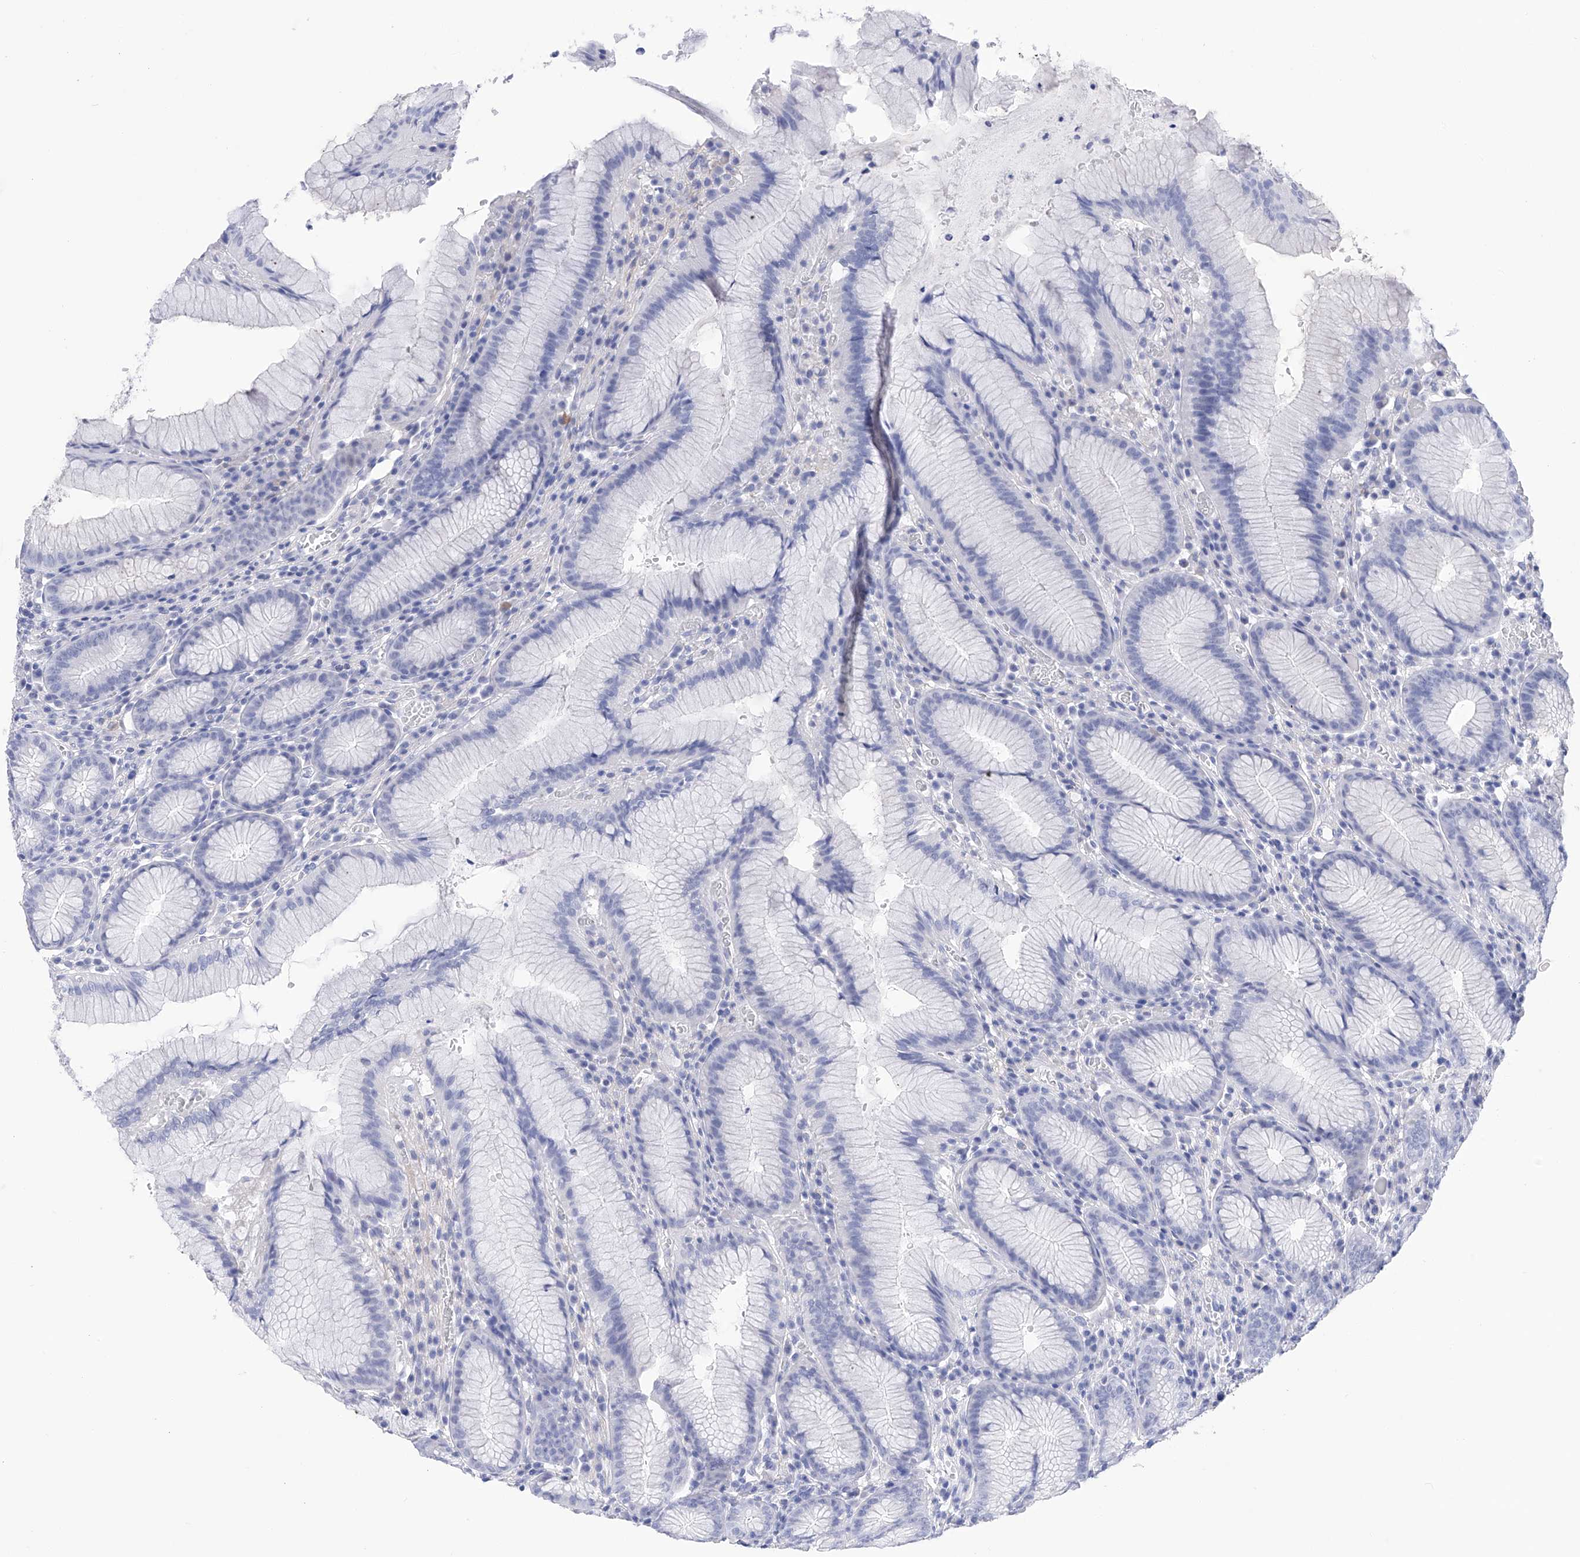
{"staining": {"intensity": "negative", "quantity": "none", "location": "none"}, "tissue": "stomach", "cell_type": "Glandular cells", "image_type": "normal", "snomed": [{"axis": "morphology", "description": "Normal tissue, NOS"}, {"axis": "topography", "description": "Stomach"}], "caption": "Glandular cells show no significant staining in normal stomach.", "gene": "FLG", "patient": {"sex": "male", "age": 55}}